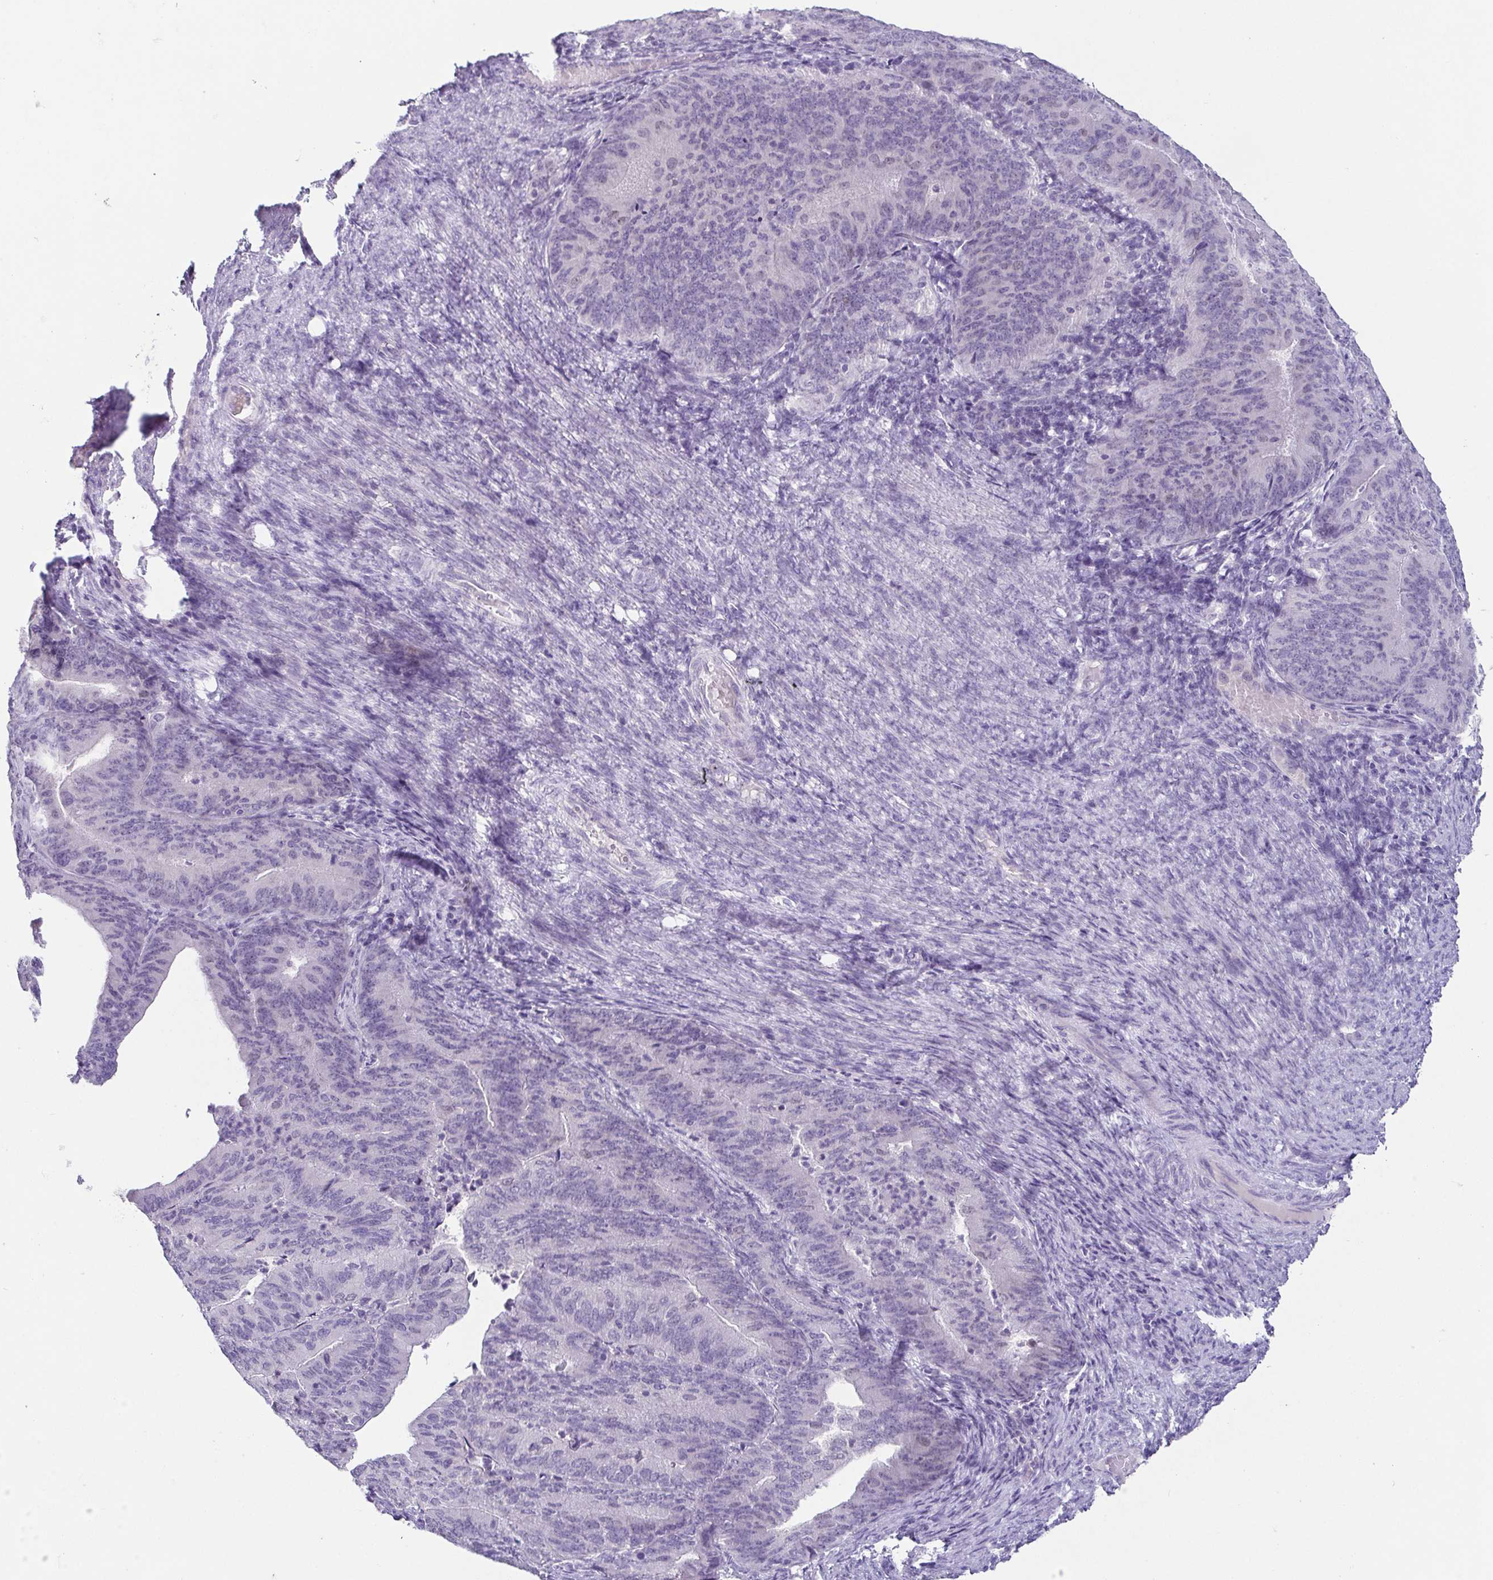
{"staining": {"intensity": "negative", "quantity": "none", "location": "none"}, "tissue": "endometrial cancer", "cell_type": "Tumor cells", "image_type": "cancer", "snomed": [{"axis": "morphology", "description": "Adenocarcinoma, NOS"}, {"axis": "topography", "description": "Endometrium"}], "caption": "IHC of human endometrial adenocarcinoma shows no expression in tumor cells.", "gene": "TP73", "patient": {"sex": "female", "age": 57}}